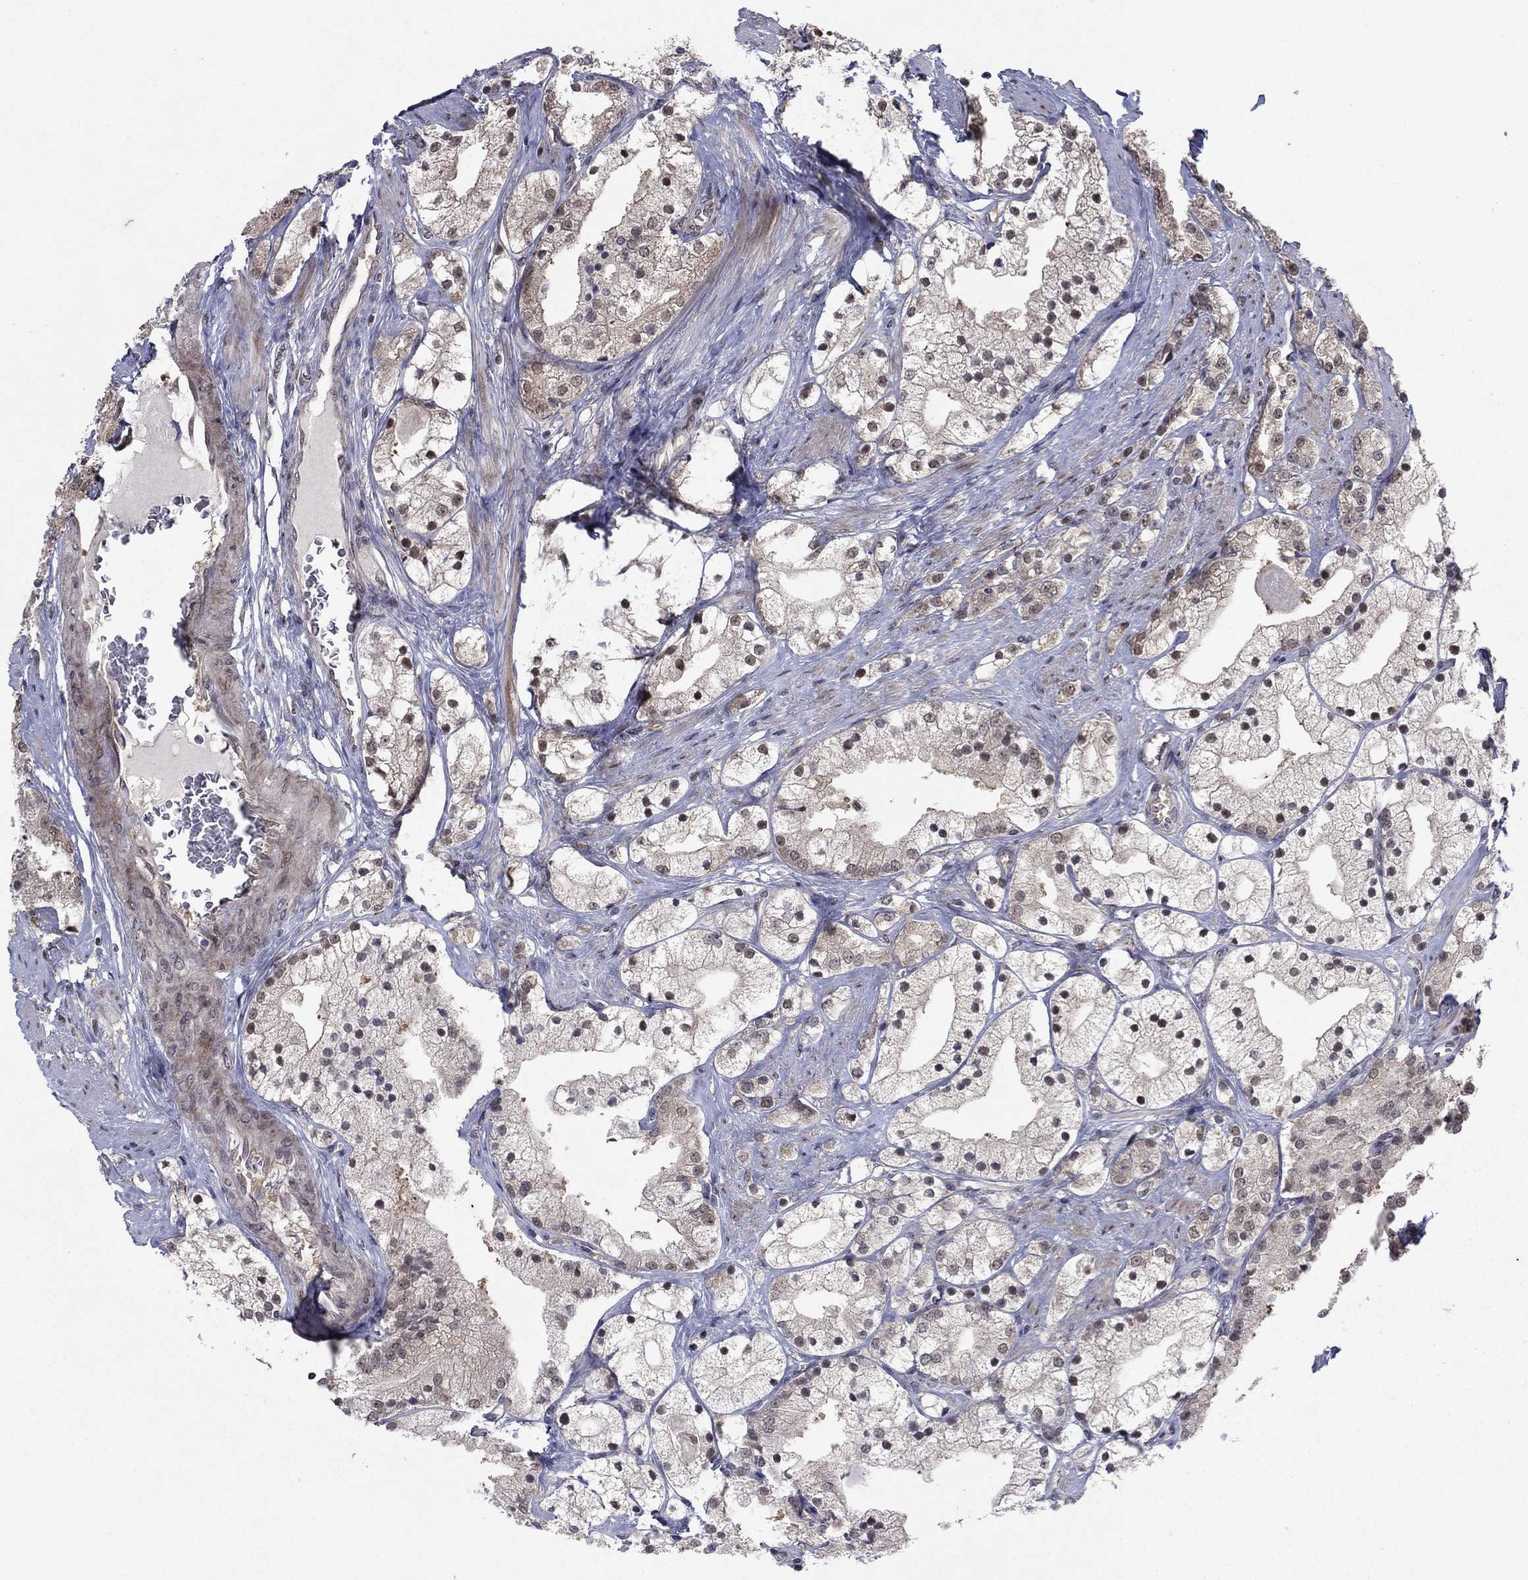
{"staining": {"intensity": "weak", "quantity": "25%-75%", "location": "cytoplasmic/membranous"}, "tissue": "prostate cancer", "cell_type": "Tumor cells", "image_type": "cancer", "snomed": [{"axis": "morphology", "description": "Adenocarcinoma, NOS"}, {"axis": "topography", "description": "Prostate and seminal vesicle, NOS"}, {"axis": "topography", "description": "Prostate"}], "caption": "Prostate cancer (adenocarcinoma) stained with a brown dye shows weak cytoplasmic/membranous positive positivity in about 25%-75% of tumor cells.", "gene": "PSMC1", "patient": {"sex": "male", "age": 67}}